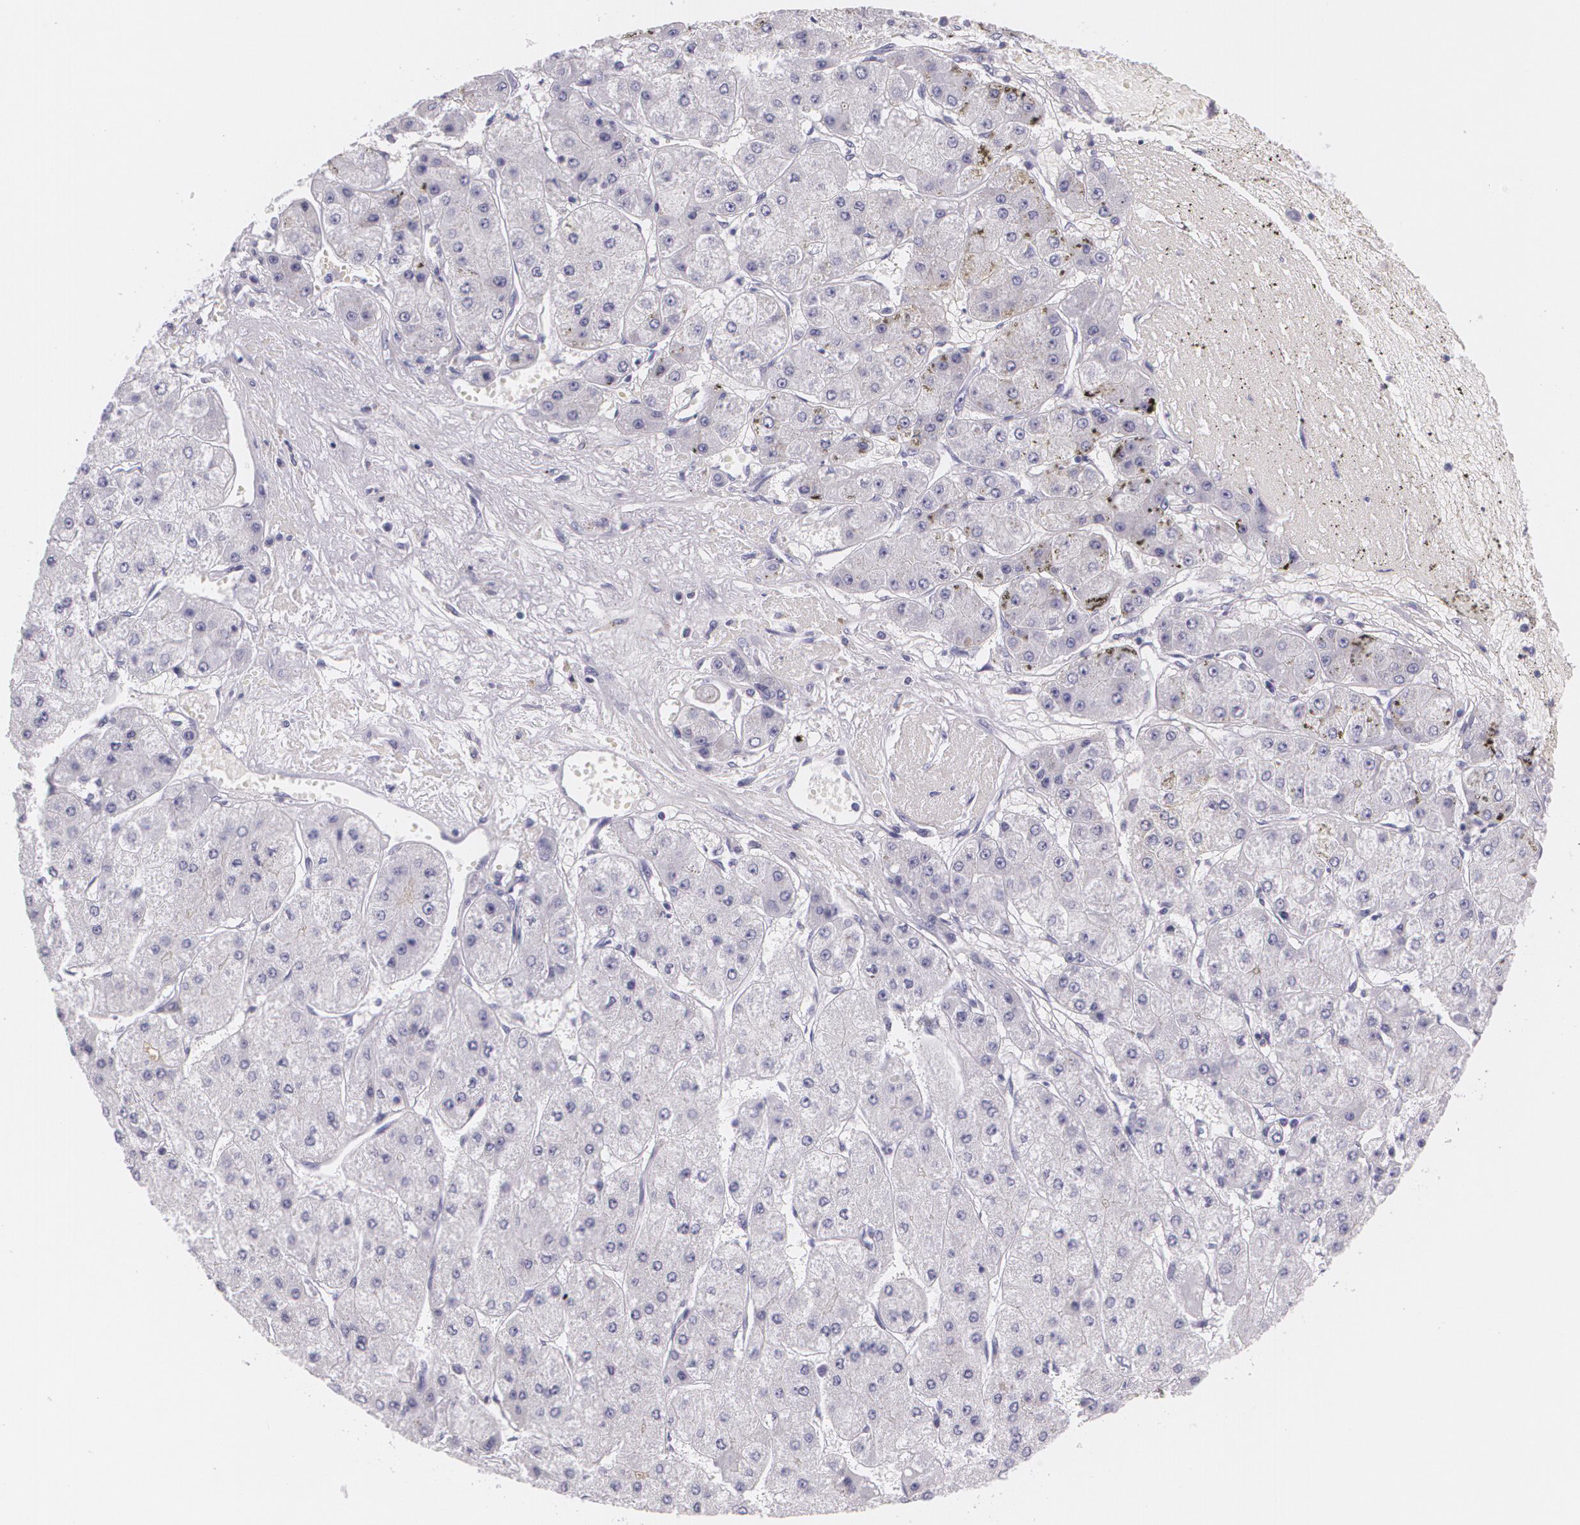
{"staining": {"intensity": "negative", "quantity": "none", "location": "none"}, "tissue": "liver cancer", "cell_type": "Tumor cells", "image_type": "cancer", "snomed": [{"axis": "morphology", "description": "Carcinoma, Hepatocellular, NOS"}, {"axis": "topography", "description": "Liver"}], "caption": "A high-resolution histopathology image shows immunohistochemistry staining of liver cancer, which displays no significant positivity in tumor cells. (Stains: DAB immunohistochemistry (IHC) with hematoxylin counter stain, Microscopy: brightfield microscopy at high magnification).", "gene": "DLG4", "patient": {"sex": "female", "age": 52}}